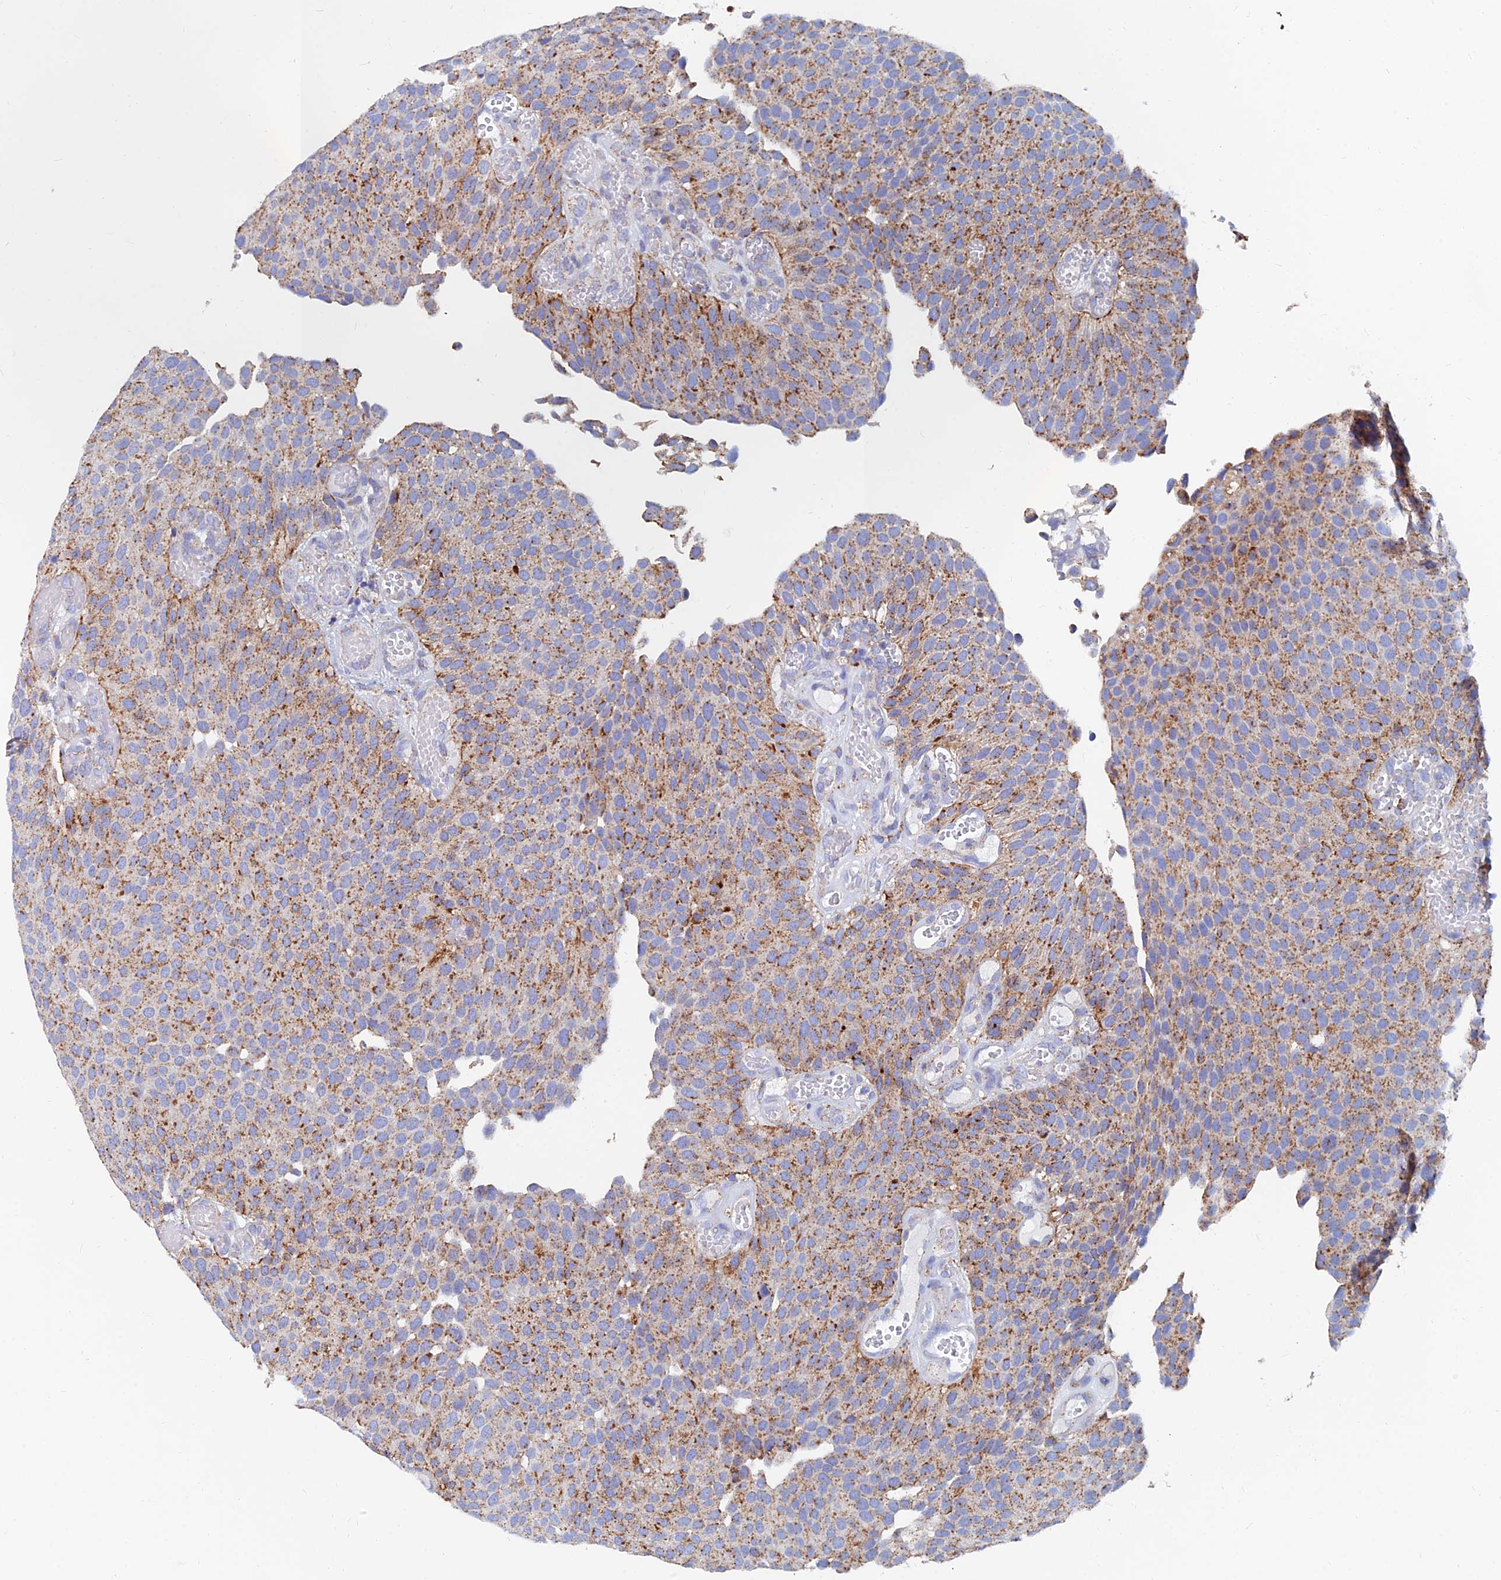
{"staining": {"intensity": "moderate", "quantity": ">75%", "location": "cytoplasmic/membranous"}, "tissue": "urothelial cancer", "cell_type": "Tumor cells", "image_type": "cancer", "snomed": [{"axis": "morphology", "description": "Urothelial carcinoma, Low grade"}, {"axis": "topography", "description": "Urinary bladder"}], "caption": "IHC (DAB) staining of urothelial cancer exhibits moderate cytoplasmic/membranous protein expression in approximately >75% of tumor cells. Nuclei are stained in blue.", "gene": "SPNS1", "patient": {"sex": "male", "age": 89}}